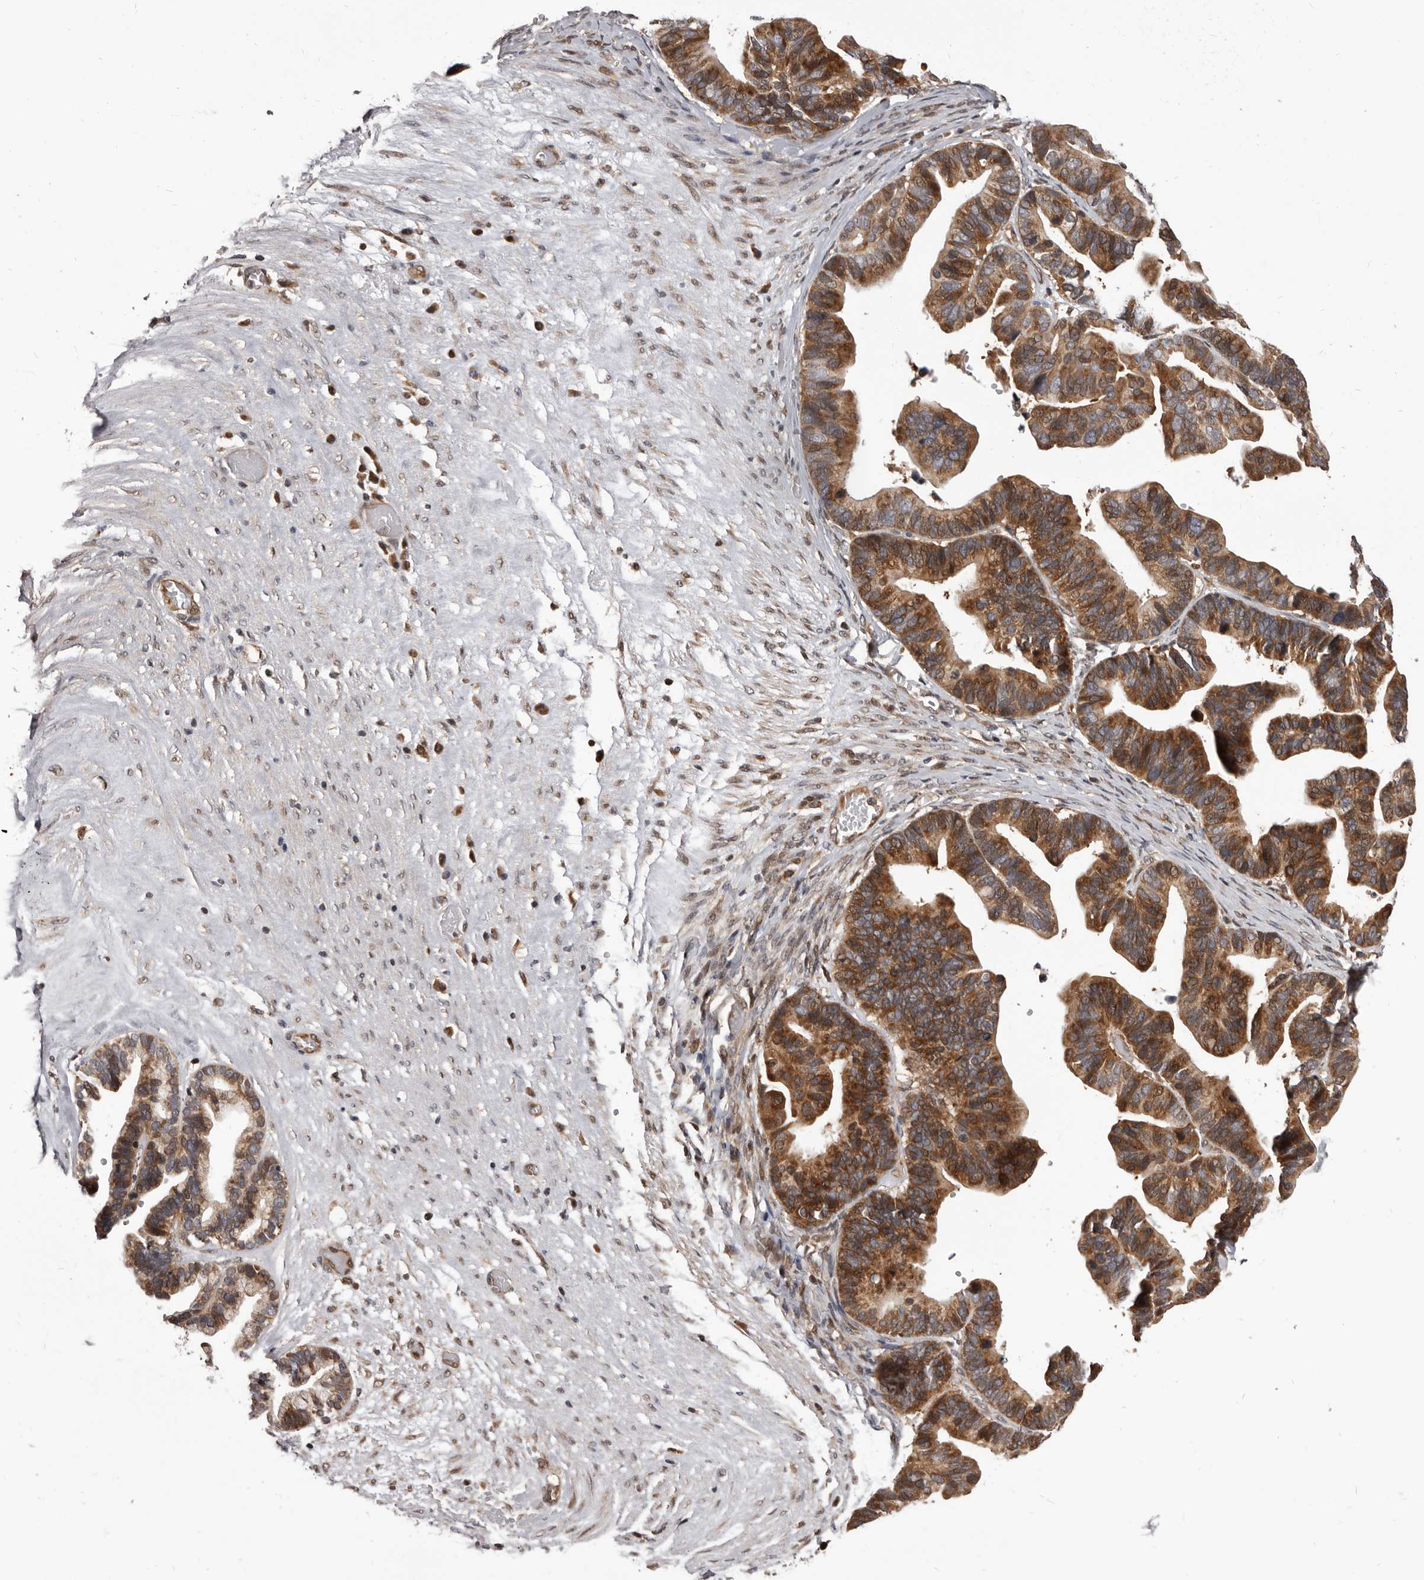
{"staining": {"intensity": "strong", "quantity": ">75%", "location": "cytoplasmic/membranous"}, "tissue": "ovarian cancer", "cell_type": "Tumor cells", "image_type": "cancer", "snomed": [{"axis": "morphology", "description": "Cystadenocarcinoma, serous, NOS"}, {"axis": "topography", "description": "Ovary"}], "caption": "A high amount of strong cytoplasmic/membranous expression is identified in about >75% of tumor cells in ovarian cancer tissue.", "gene": "MAP3K14", "patient": {"sex": "female", "age": 56}}